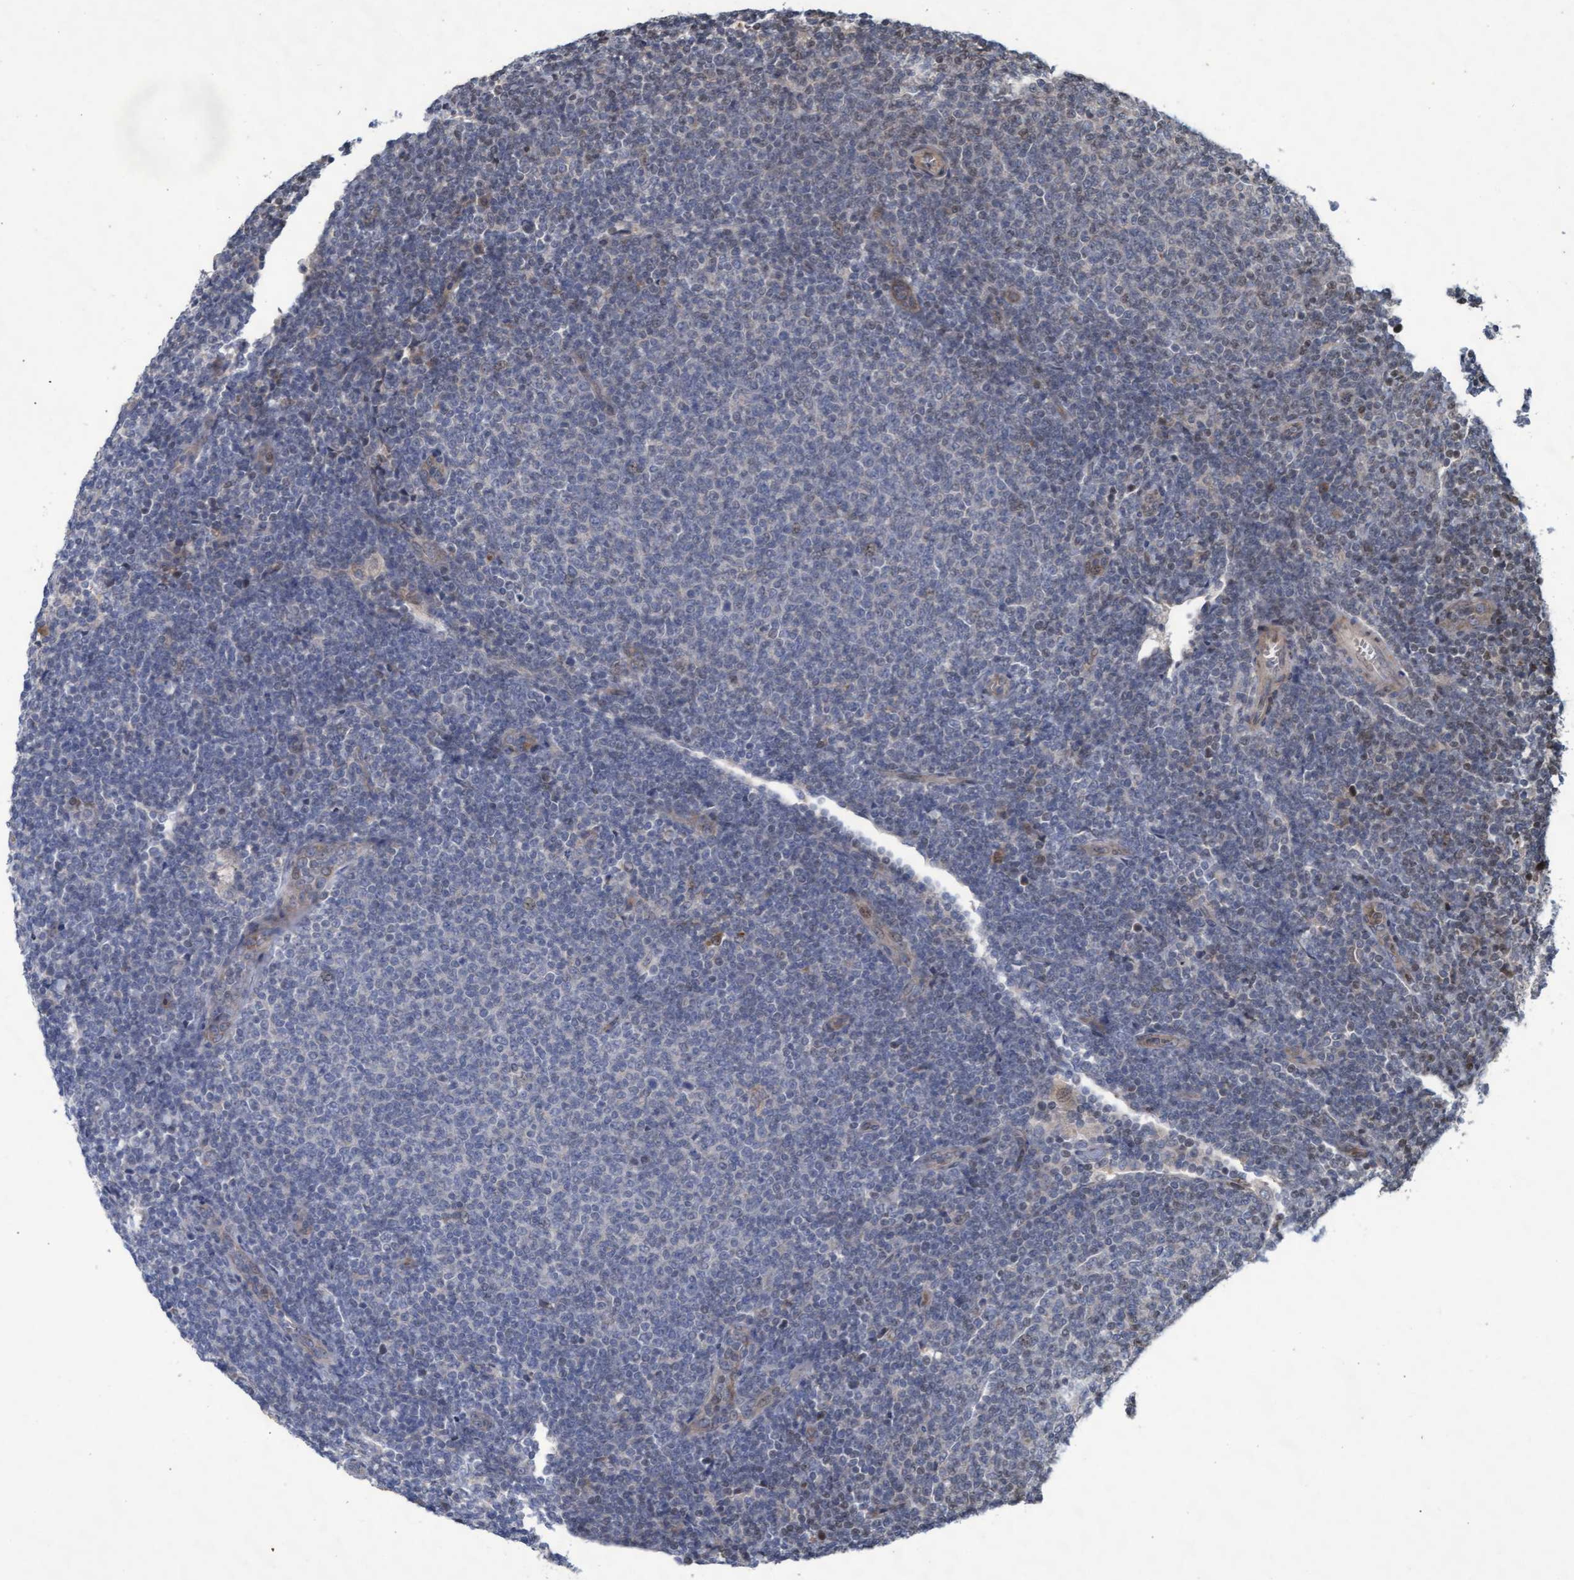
{"staining": {"intensity": "negative", "quantity": "none", "location": "none"}, "tissue": "lymphoma", "cell_type": "Tumor cells", "image_type": "cancer", "snomed": [{"axis": "morphology", "description": "Malignant lymphoma, non-Hodgkin's type, Low grade"}, {"axis": "topography", "description": "Lymph node"}], "caption": "The histopathology image exhibits no staining of tumor cells in malignant lymphoma, non-Hodgkin's type (low-grade).", "gene": "KCNC2", "patient": {"sex": "male", "age": 66}}